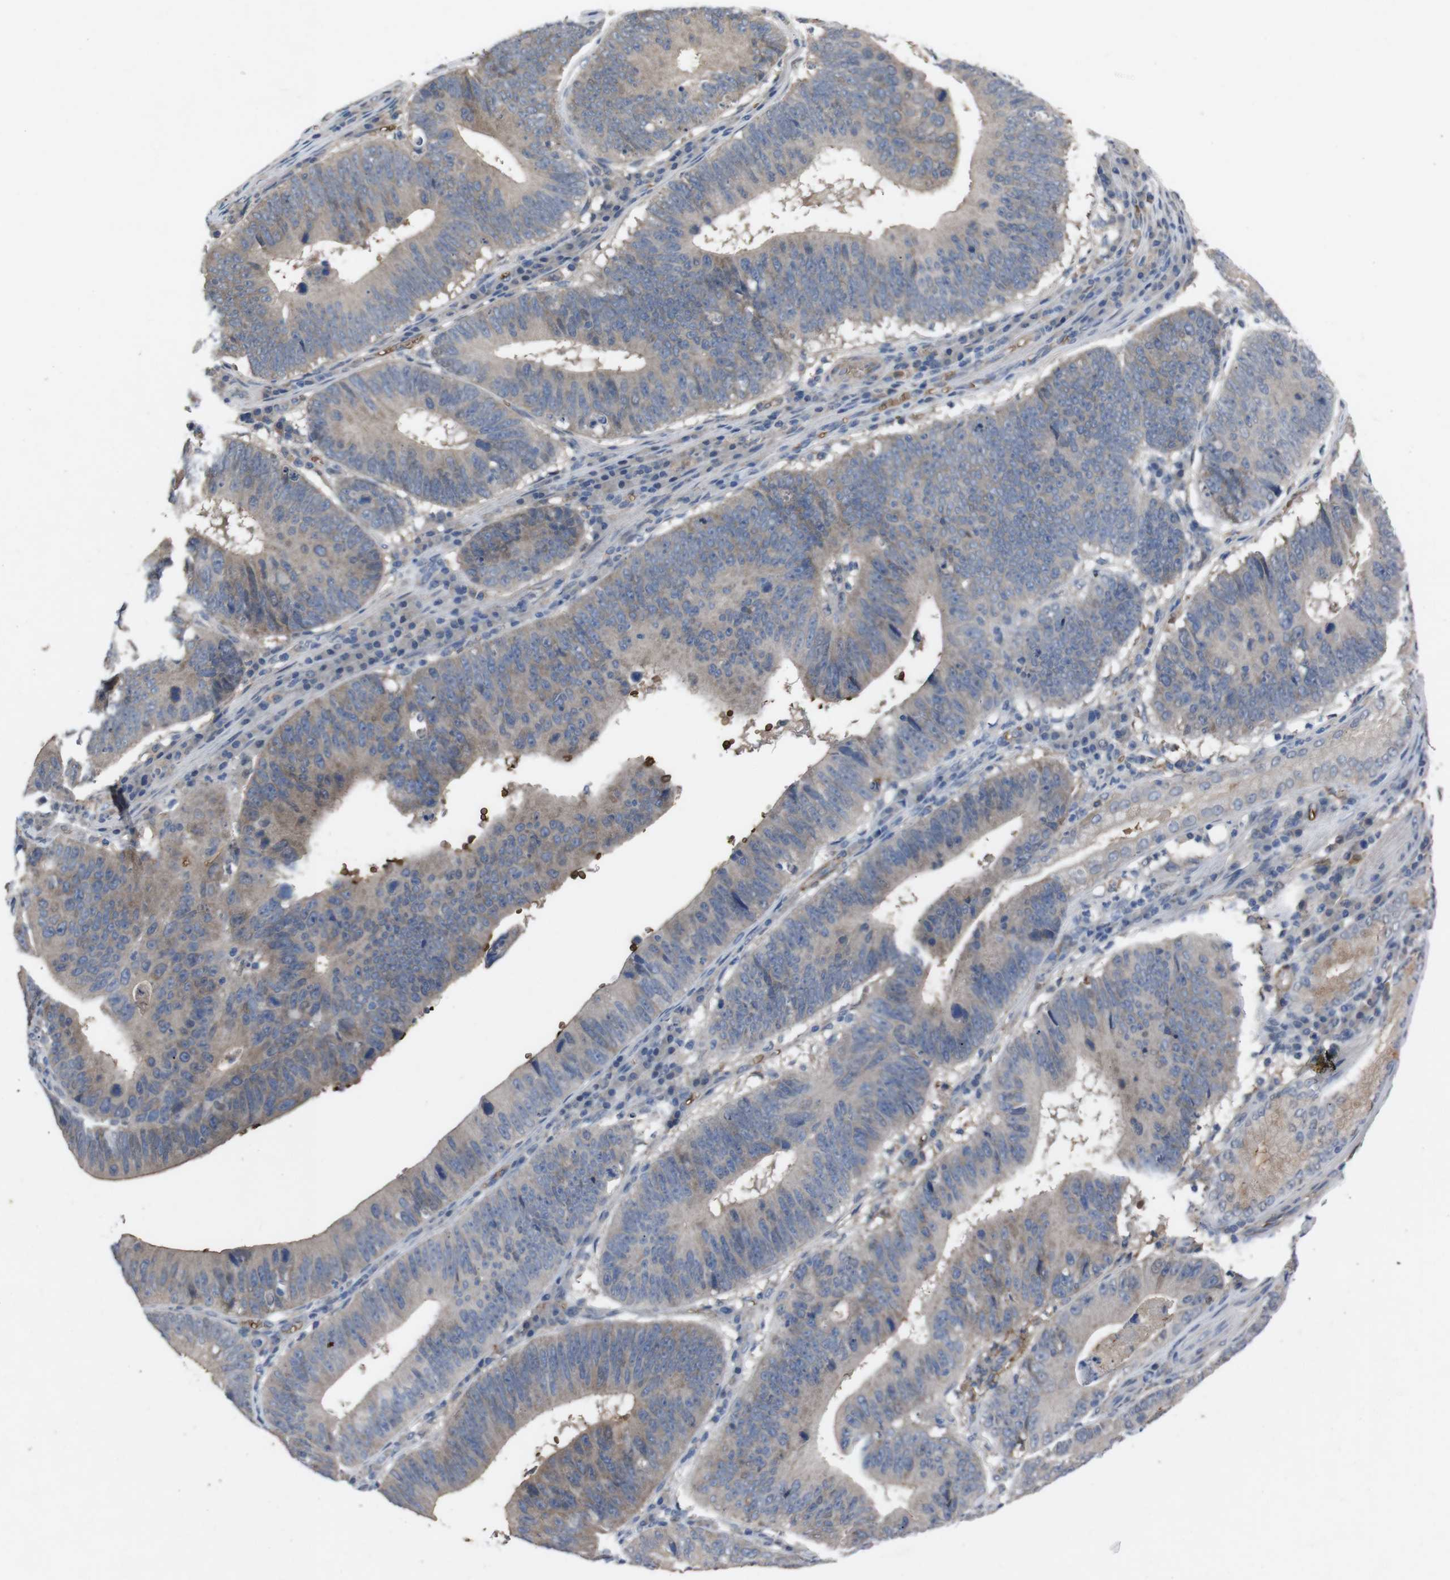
{"staining": {"intensity": "weak", "quantity": ">75%", "location": "cytoplasmic/membranous"}, "tissue": "stomach cancer", "cell_type": "Tumor cells", "image_type": "cancer", "snomed": [{"axis": "morphology", "description": "Adenocarcinoma, NOS"}, {"axis": "topography", "description": "Stomach"}], "caption": "A high-resolution image shows immunohistochemistry (IHC) staining of adenocarcinoma (stomach), which reveals weak cytoplasmic/membranous expression in approximately >75% of tumor cells.", "gene": "SPTB", "patient": {"sex": "male", "age": 59}}